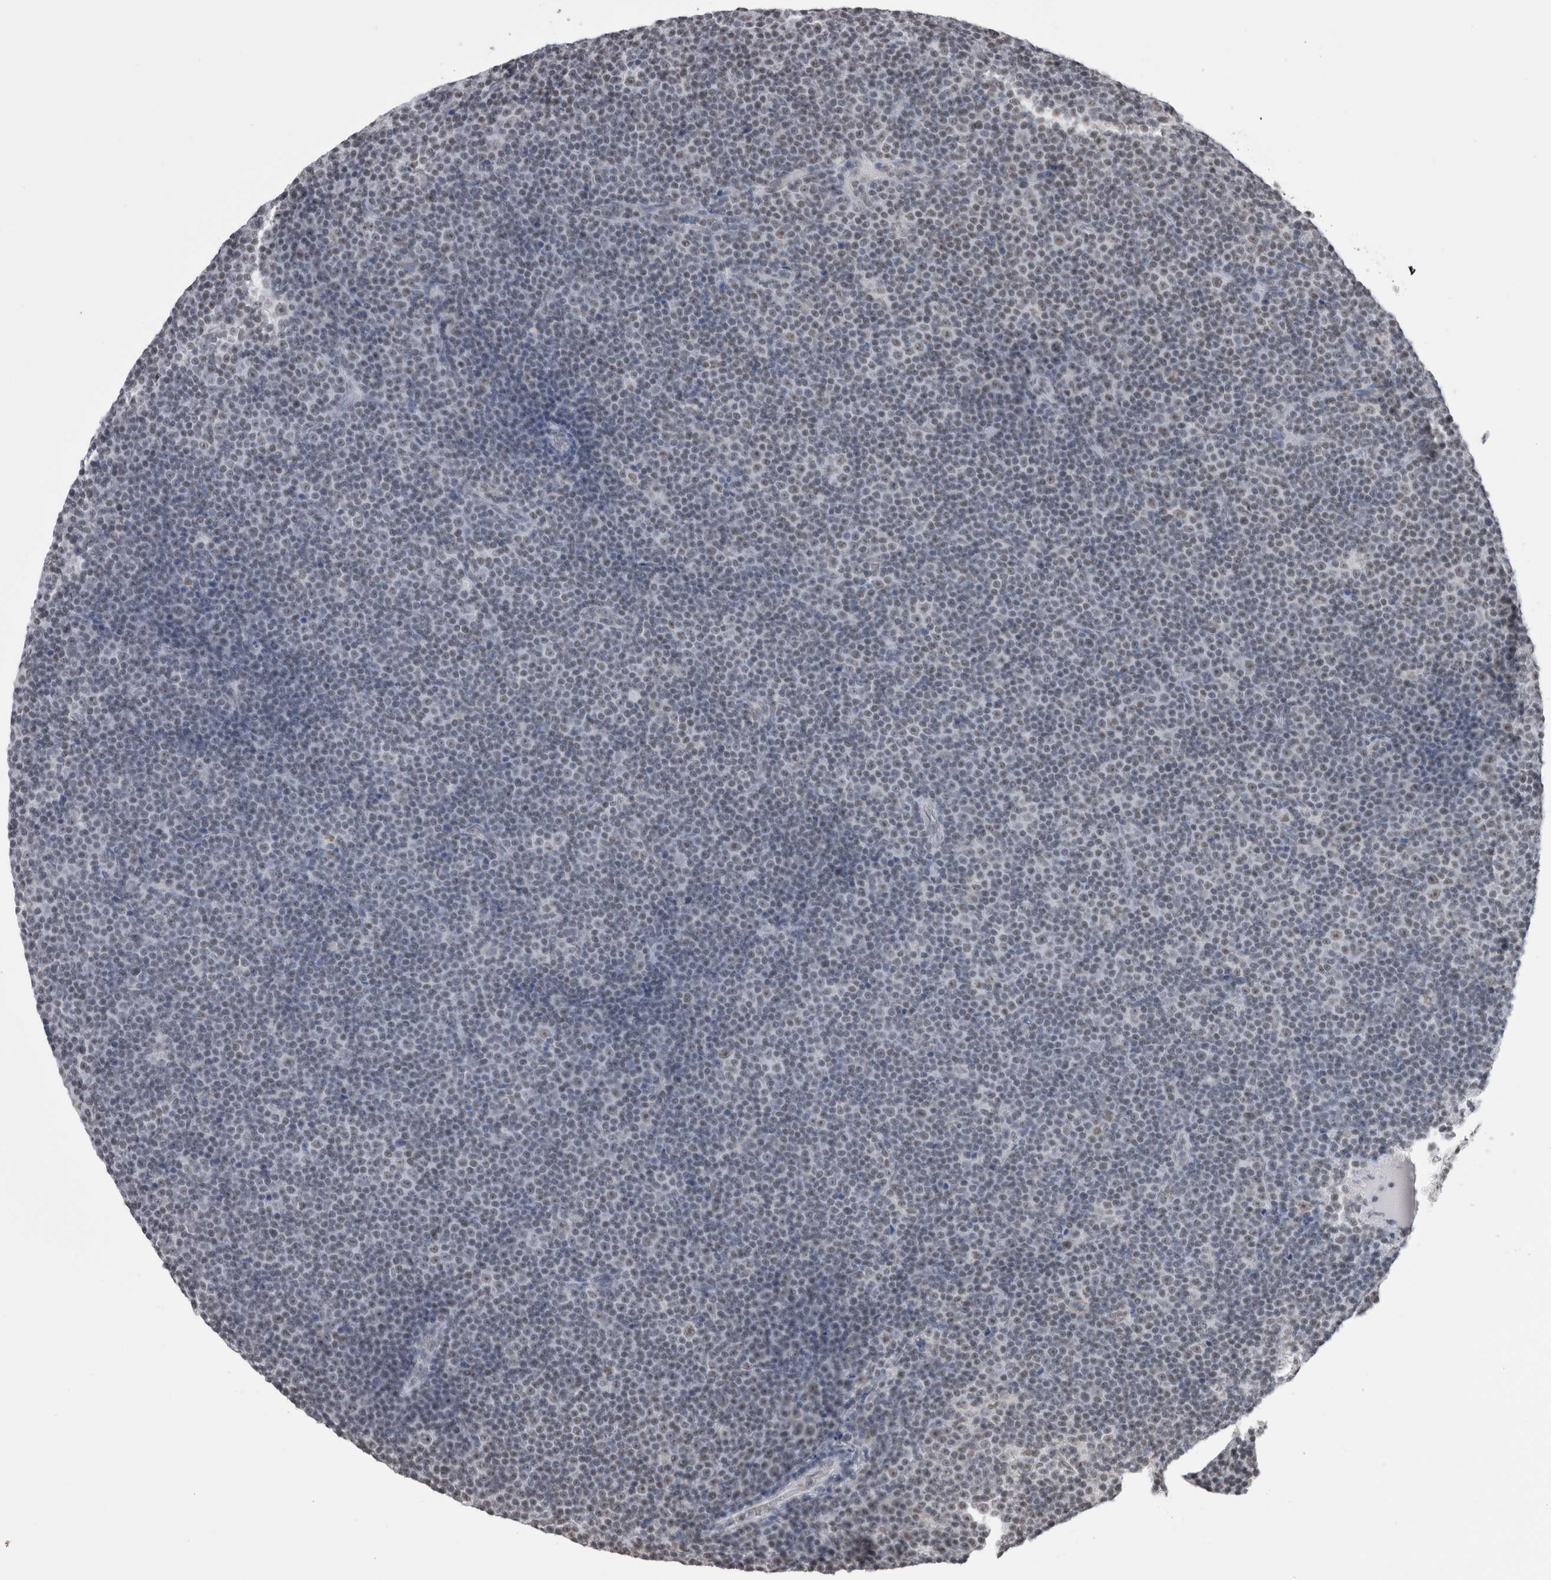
{"staining": {"intensity": "negative", "quantity": "none", "location": "none"}, "tissue": "lymphoma", "cell_type": "Tumor cells", "image_type": "cancer", "snomed": [{"axis": "morphology", "description": "Malignant lymphoma, non-Hodgkin's type, Low grade"}, {"axis": "topography", "description": "Lymph node"}], "caption": "A high-resolution micrograph shows IHC staining of malignant lymphoma, non-Hodgkin's type (low-grade), which displays no significant positivity in tumor cells. (Immunohistochemistry, brightfield microscopy, high magnification).", "gene": "DAXX", "patient": {"sex": "female", "age": 67}}